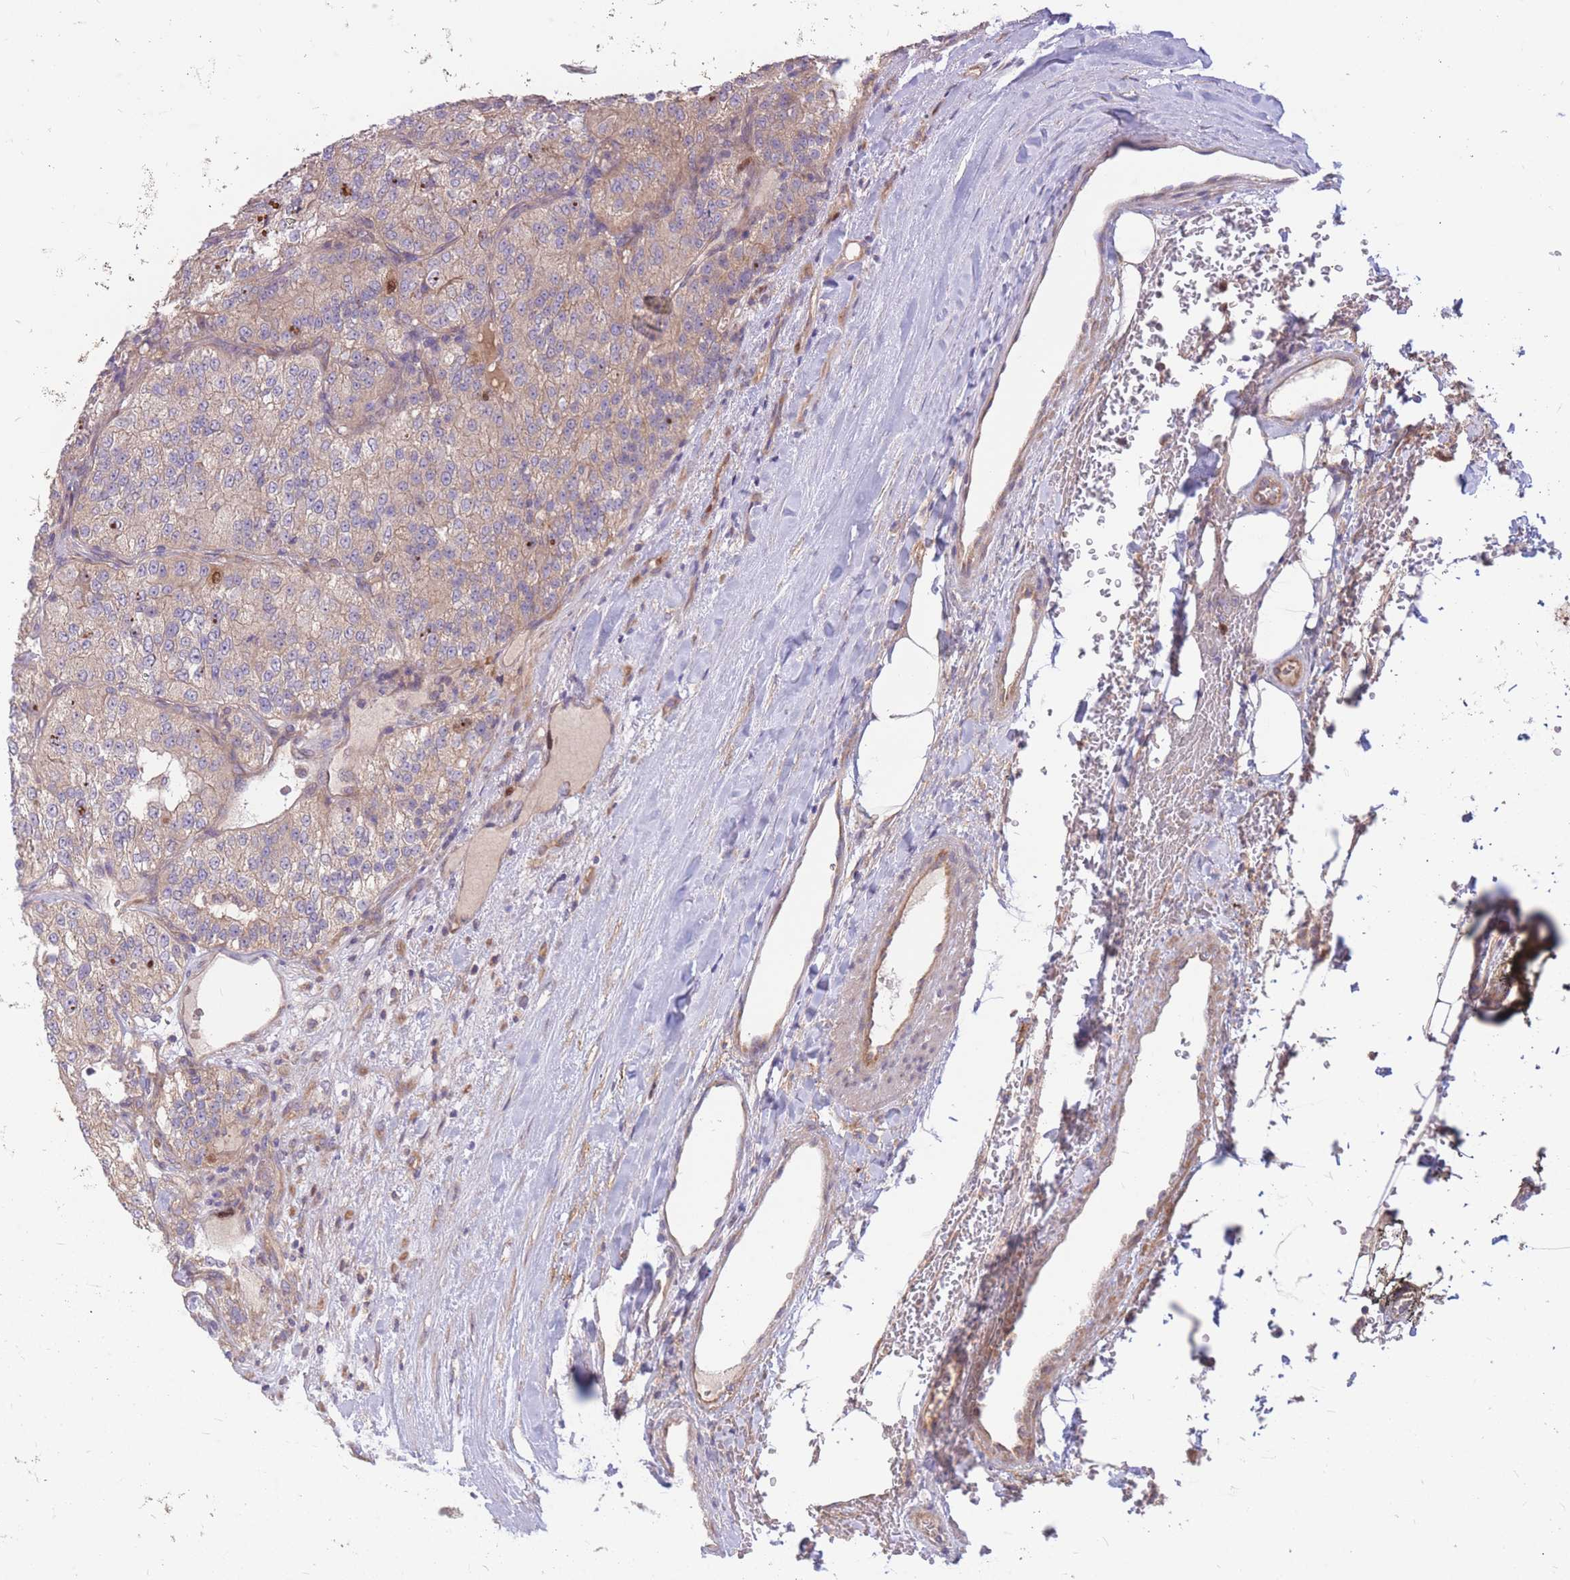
{"staining": {"intensity": "moderate", "quantity": "<25%", "location": "nuclear"}, "tissue": "renal cancer", "cell_type": "Tumor cells", "image_type": "cancer", "snomed": [{"axis": "morphology", "description": "Adenocarcinoma, NOS"}, {"axis": "topography", "description": "Kidney"}], "caption": "Renal adenocarcinoma was stained to show a protein in brown. There is low levels of moderate nuclear positivity in about <25% of tumor cells.", "gene": "GMNN", "patient": {"sex": "female", "age": 63}}